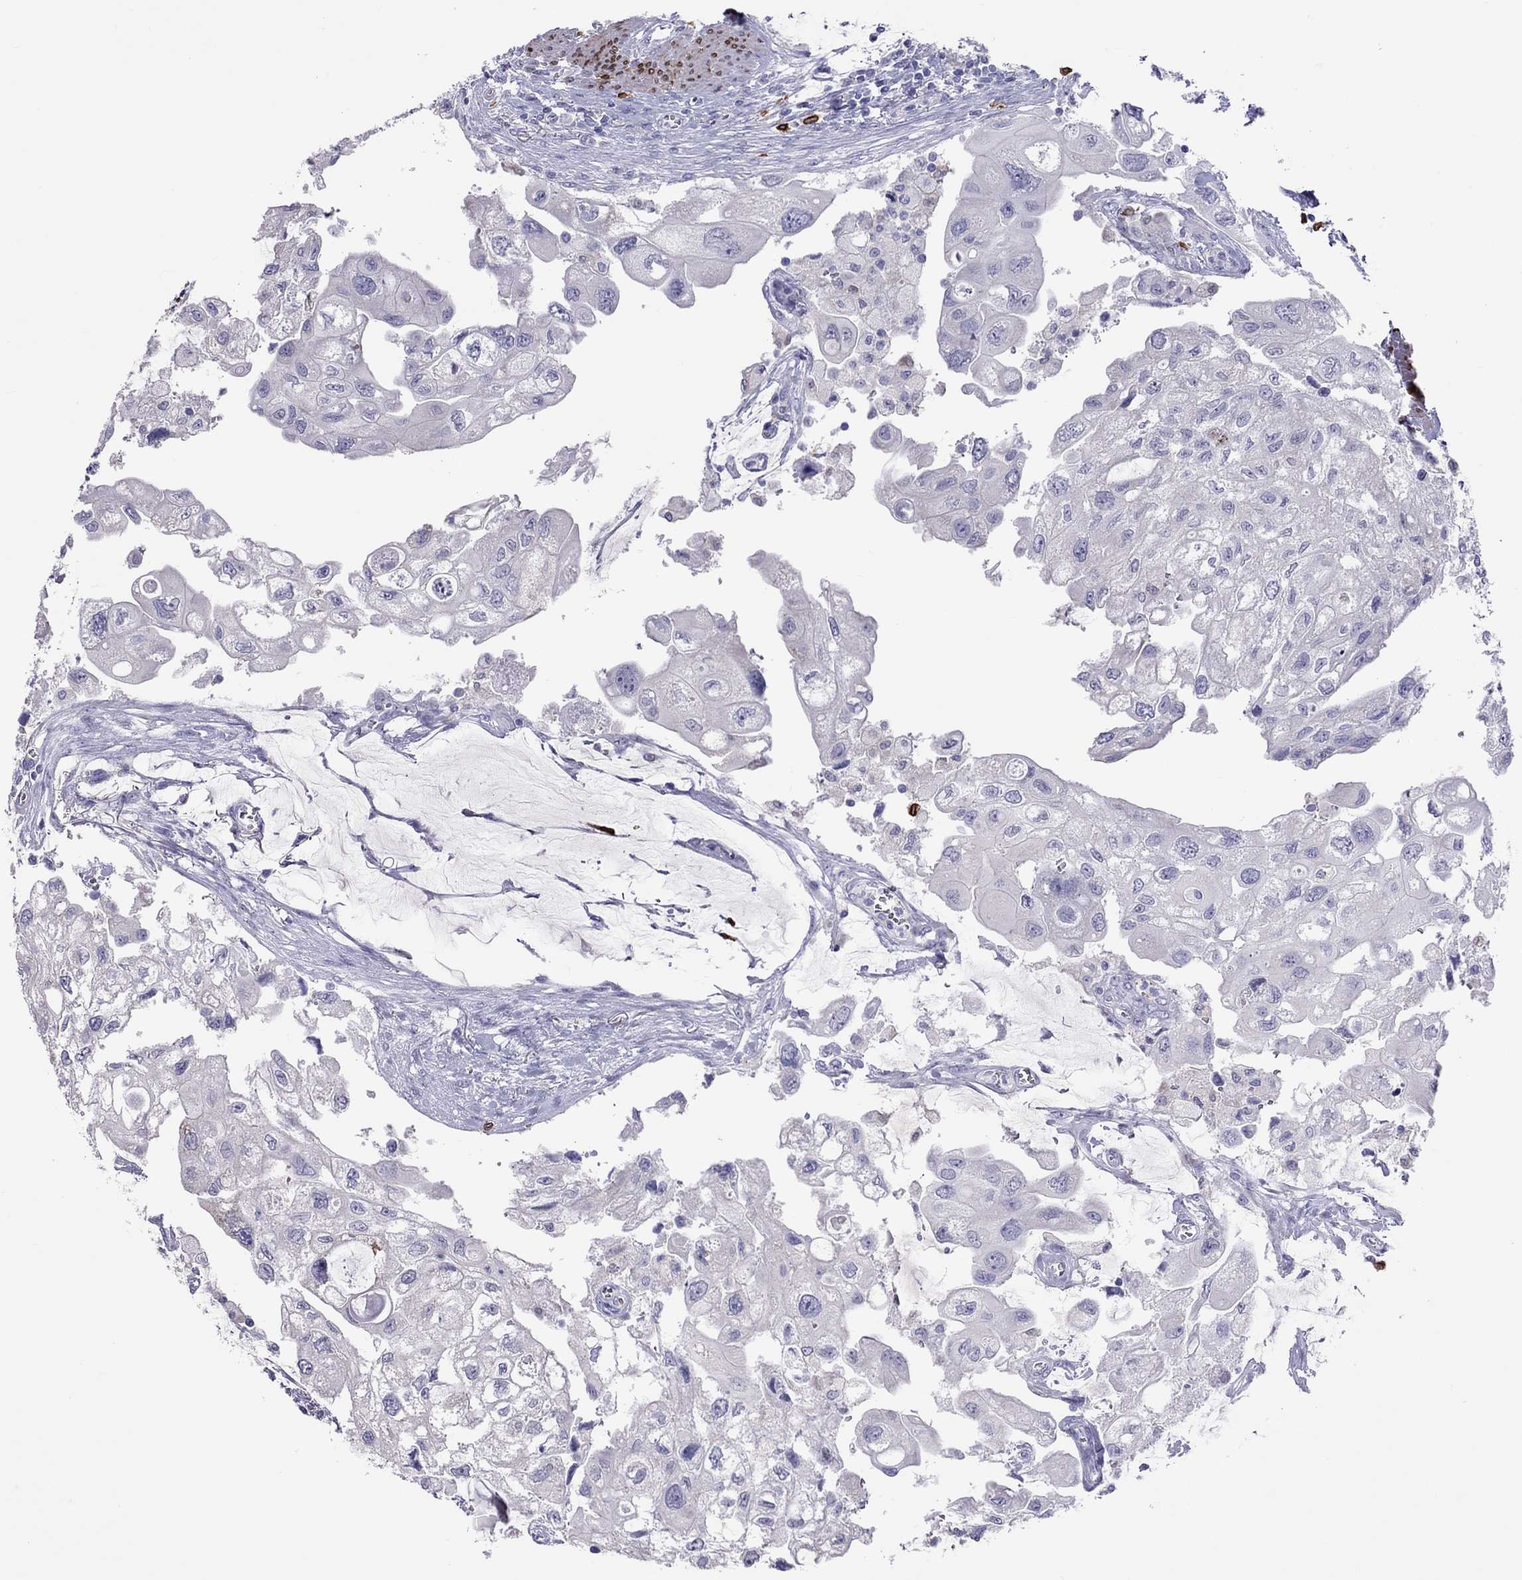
{"staining": {"intensity": "negative", "quantity": "none", "location": "none"}, "tissue": "urothelial cancer", "cell_type": "Tumor cells", "image_type": "cancer", "snomed": [{"axis": "morphology", "description": "Urothelial carcinoma, High grade"}, {"axis": "topography", "description": "Urinary bladder"}], "caption": "DAB immunohistochemical staining of human urothelial carcinoma (high-grade) exhibits no significant positivity in tumor cells.", "gene": "ADORA2A", "patient": {"sex": "male", "age": 59}}